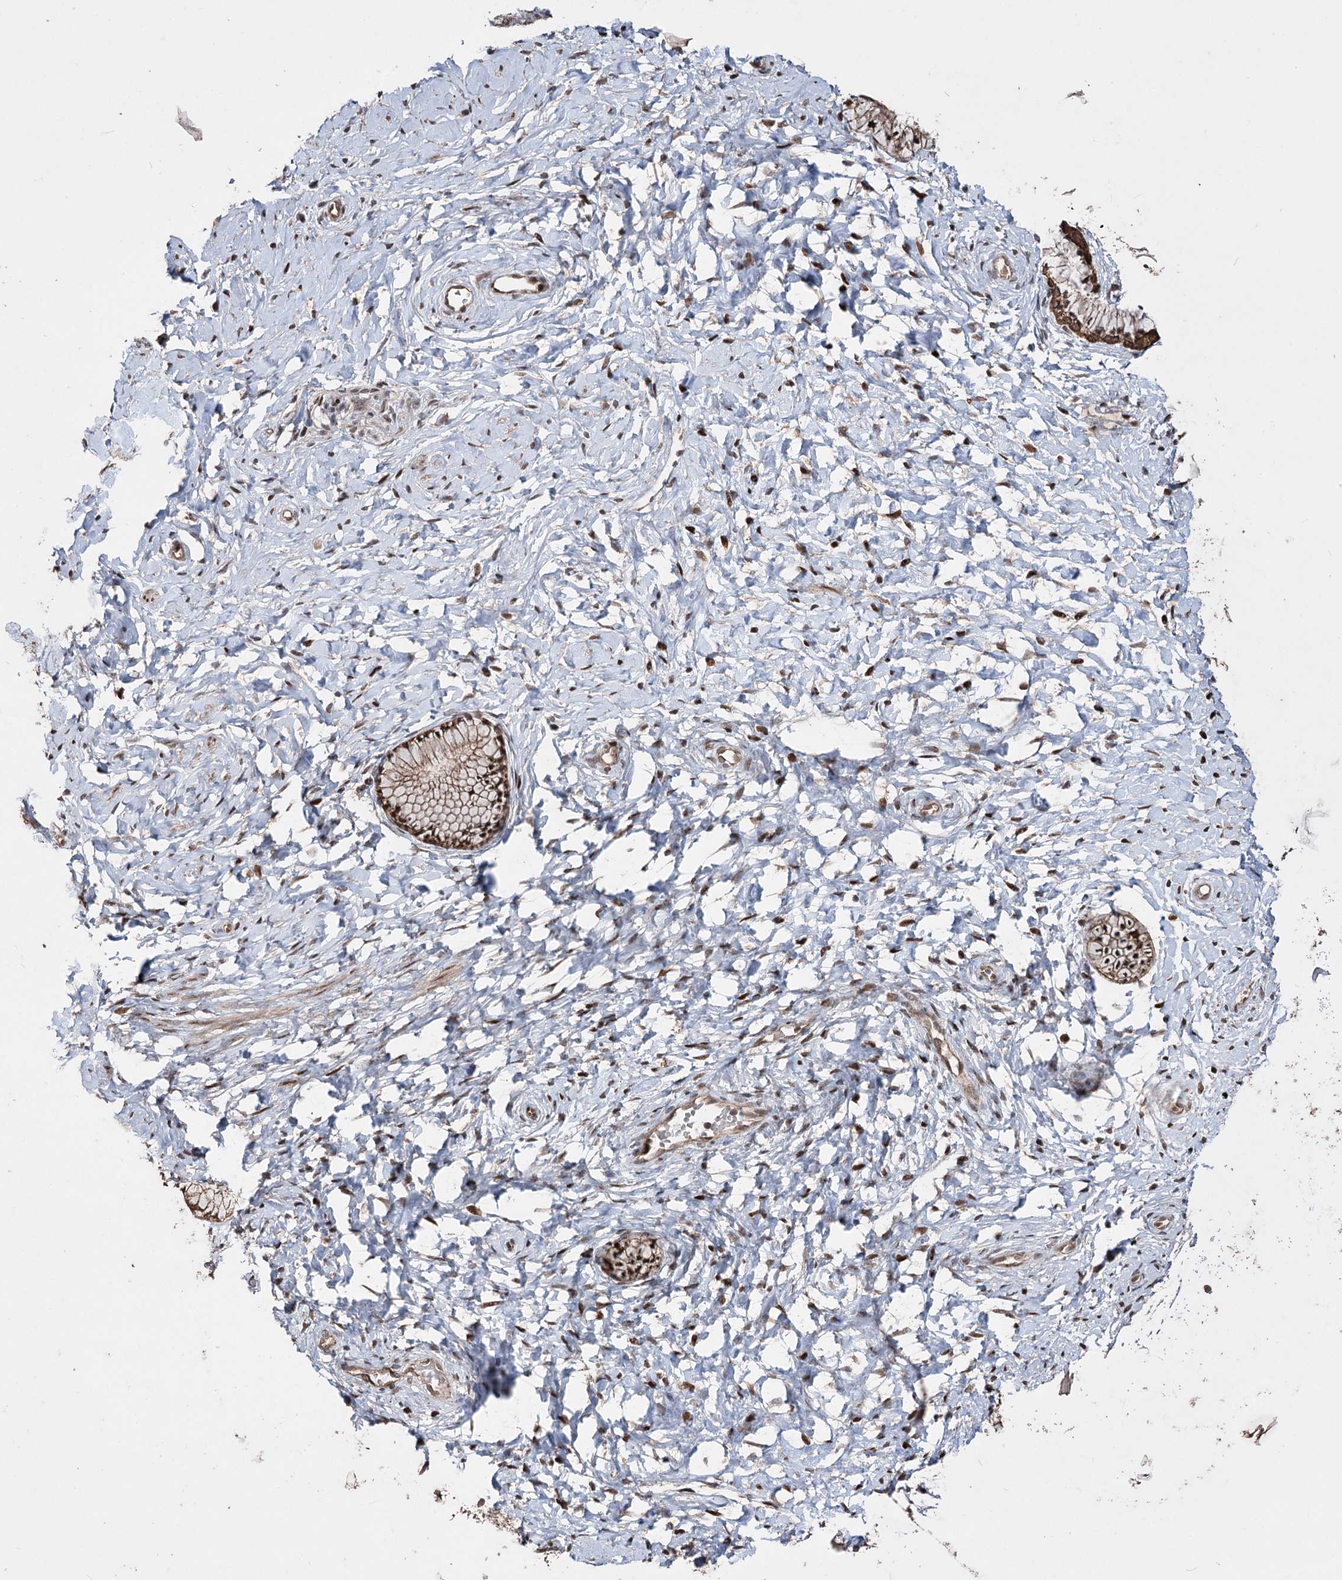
{"staining": {"intensity": "moderate", "quantity": ">75%", "location": "cytoplasmic/membranous,nuclear"}, "tissue": "cervix", "cell_type": "Glandular cells", "image_type": "normal", "snomed": [{"axis": "morphology", "description": "Normal tissue, NOS"}, {"axis": "topography", "description": "Cervix"}], "caption": "Human cervix stained with a brown dye exhibits moderate cytoplasmic/membranous,nuclear positive staining in about >75% of glandular cells.", "gene": "CPNE8", "patient": {"sex": "female", "age": 33}}